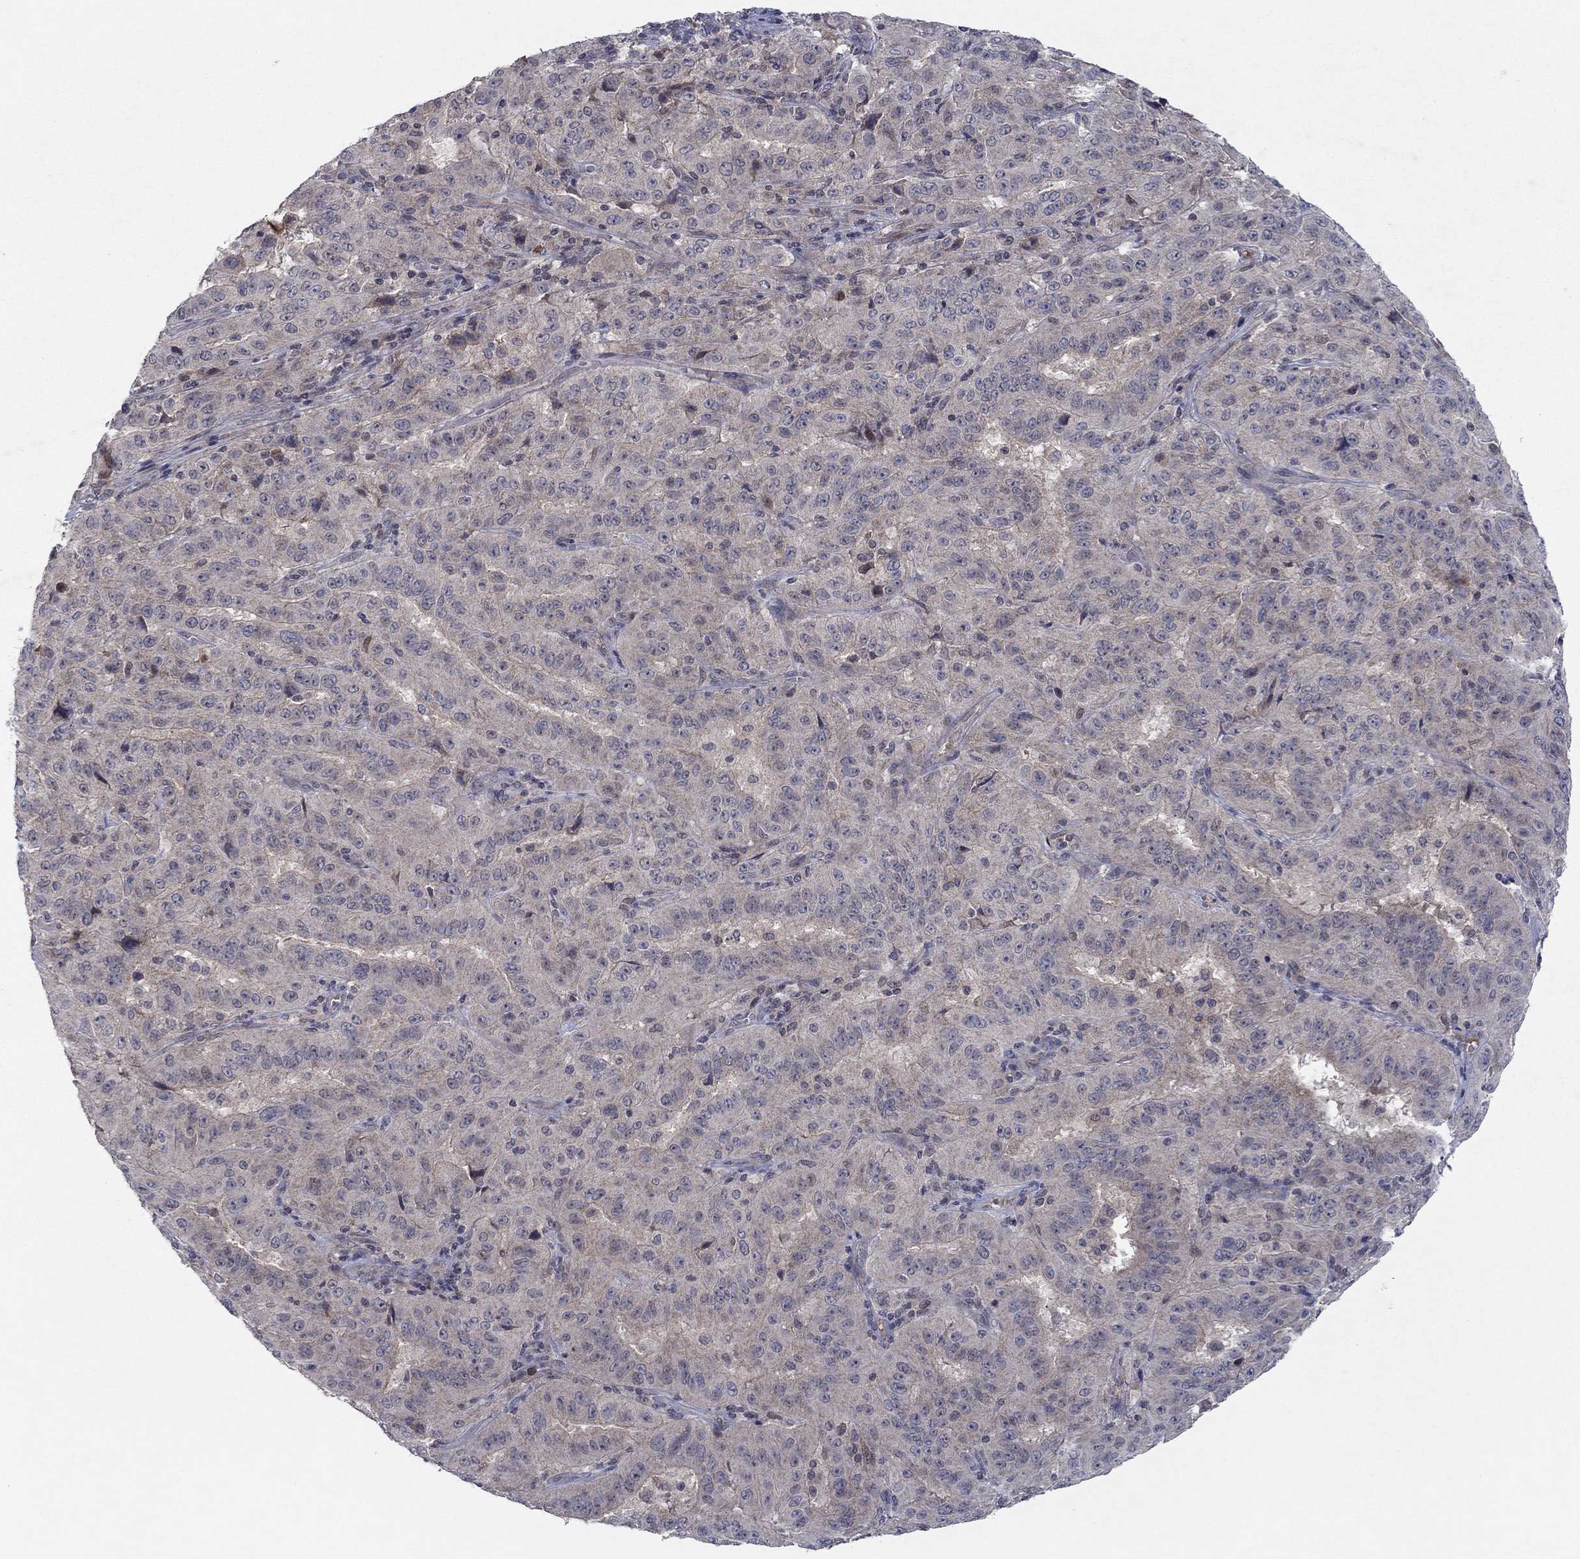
{"staining": {"intensity": "moderate", "quantity": "<25%", "location": "cytoplasmic/membranous"}, "tissue": "pancreatic cancer", "cell_type": "Tumor cells", "image_type": "cancer", "snomed": [{"axis": "morphology", "description": "Adenocarcinoma, NOS"}, {"axis": "topography", "description": "Pancreas"}], "caption": "About <25% of tumor cells in pancreatic adenocarcinoma demonstrate moderate cytoplasmic/membranous protein positivity as visualized by brown immunohistochemical staining.", "gene": "IL4", "patient": {"sex": "male", "age": 63}}